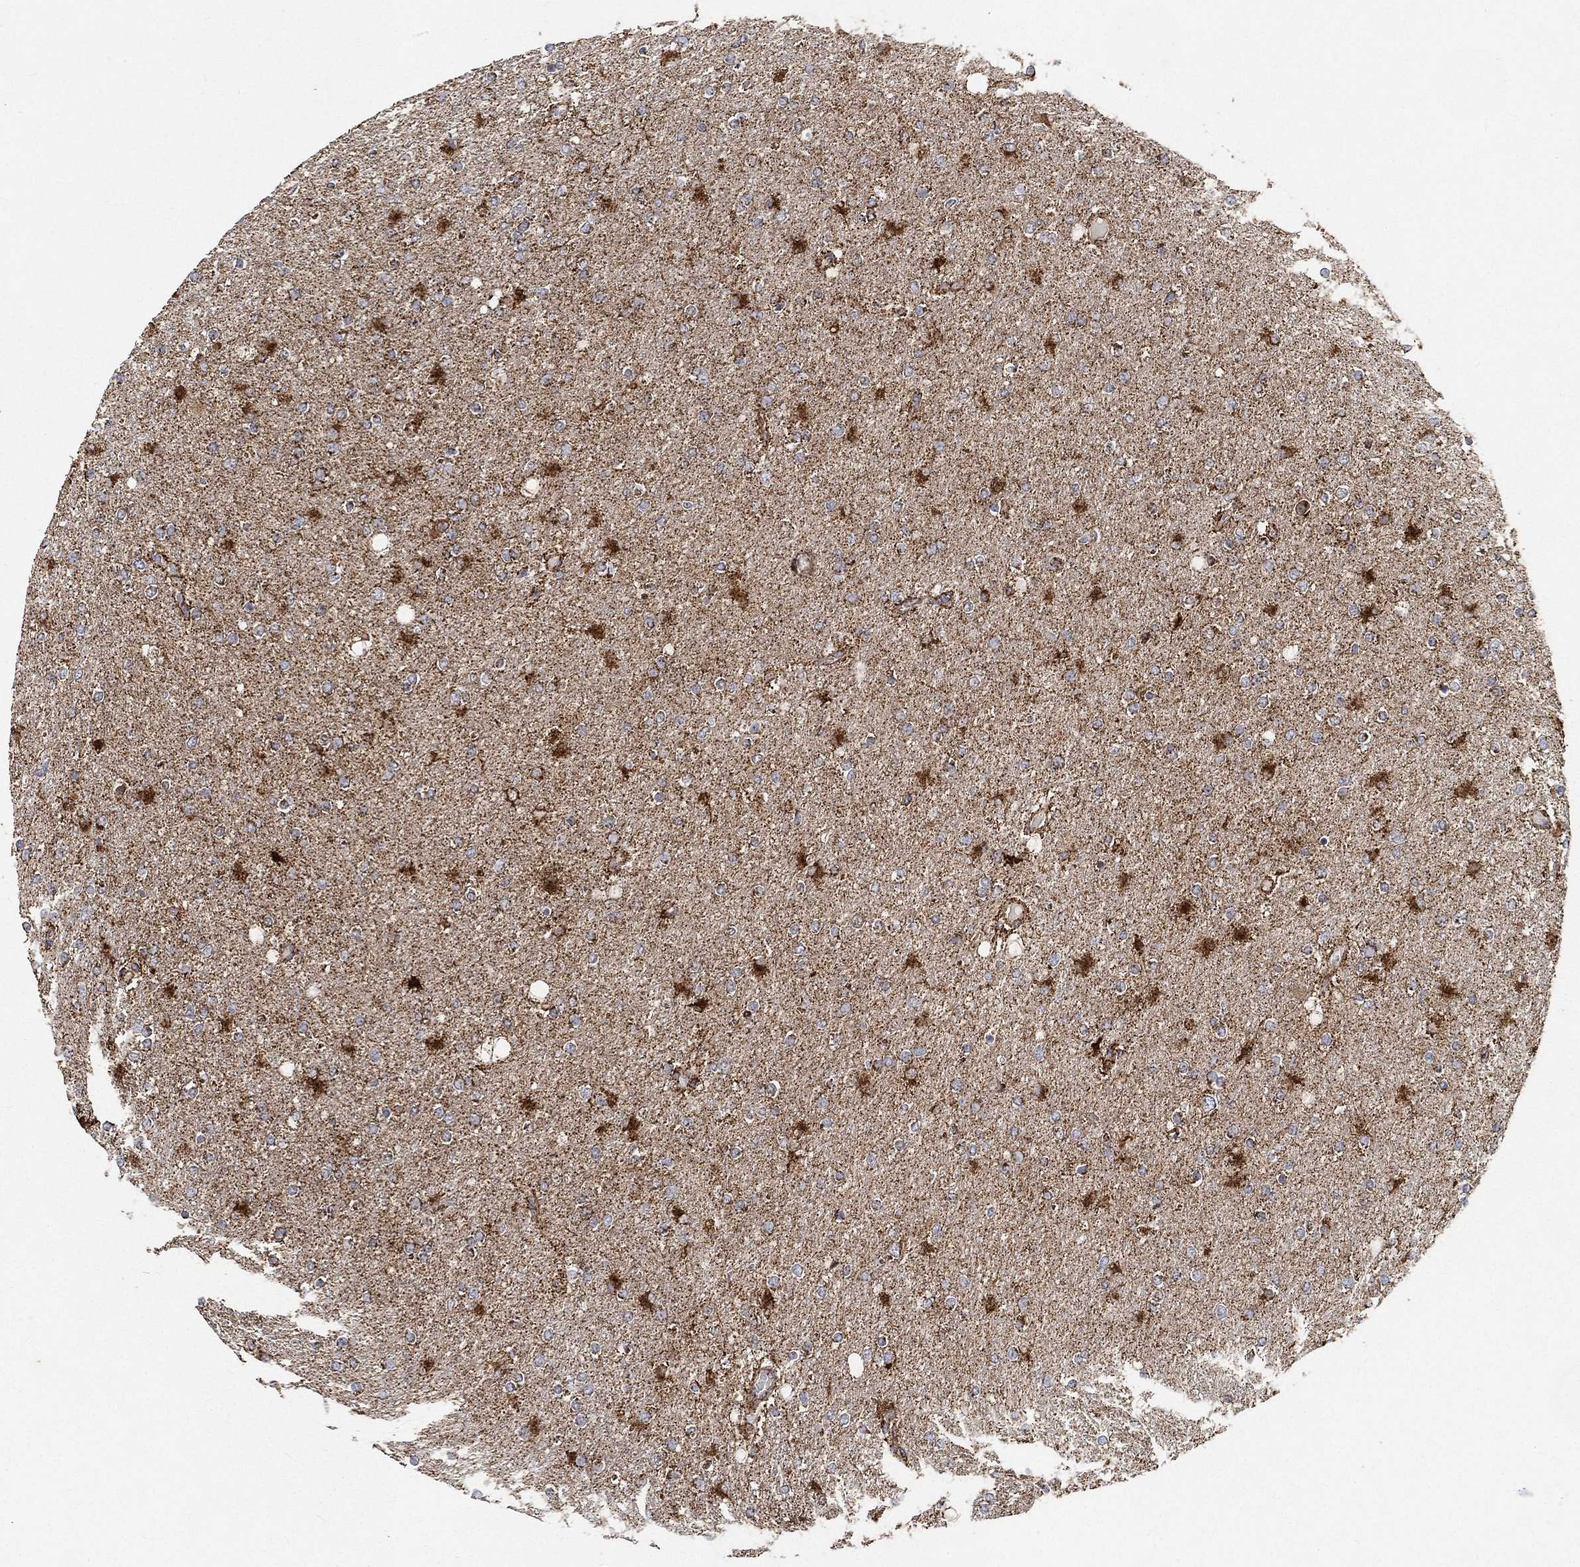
{"staining": {"intensity": "strong", "quantity": "25%-75%", "location": "cytoplasmic/membranous"}, "tissue": "glioma", "cell_type": "Tumor cells", "image_type": "cancer", "snomed": [{"axis": "morphology", "description": "Glioma, malignant, High grade"}, {"axis": "topography", "description": "Cerebral cortex"}], "caption": "A high amount of strong cytoplasmic/membranous positivity is identified in about 25%-75% of tumor cells in malignant glioma (high-grade) tissue. (DAB IHC, brown staining for protein, blue staining for nuclei).", "gene": "SLC38A7", "patient": {"sex": "male", "age": 70}}